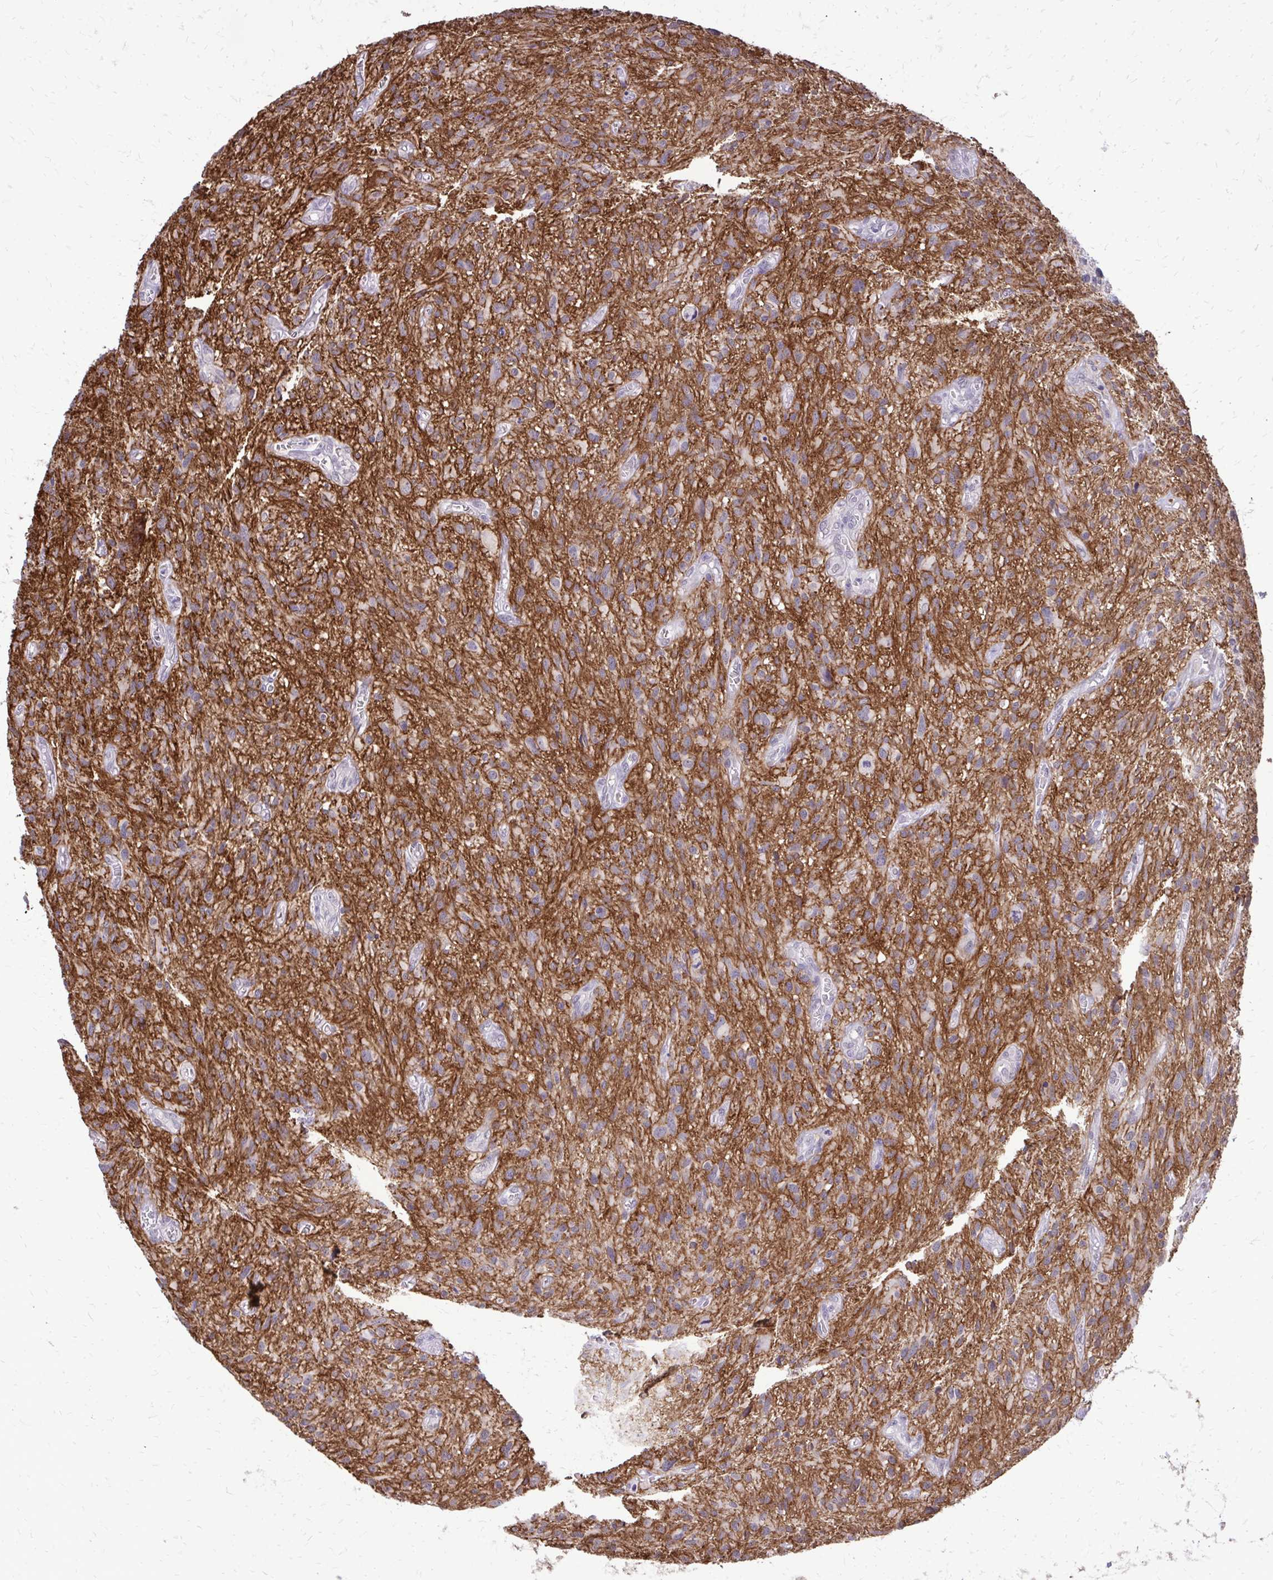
{"staining": {"intensity": "weak", "quantity": "<25%", "location": "cytoplasmic/membranous"}, "tissue": "glioma", "cell_type": "Tumor cells", "image_type": "cancer", "snomed": [{"axis": "morphology", "description": "Glioma, malignant, High grade"}, {"axis": "topography", "description": "Brain"}], "caption": "IHC of human malignant high-grade glioma demonstrates no expression in tumor cells.", "gene": "AKAP5", "patient": {"sex": "male", "age": 75}}